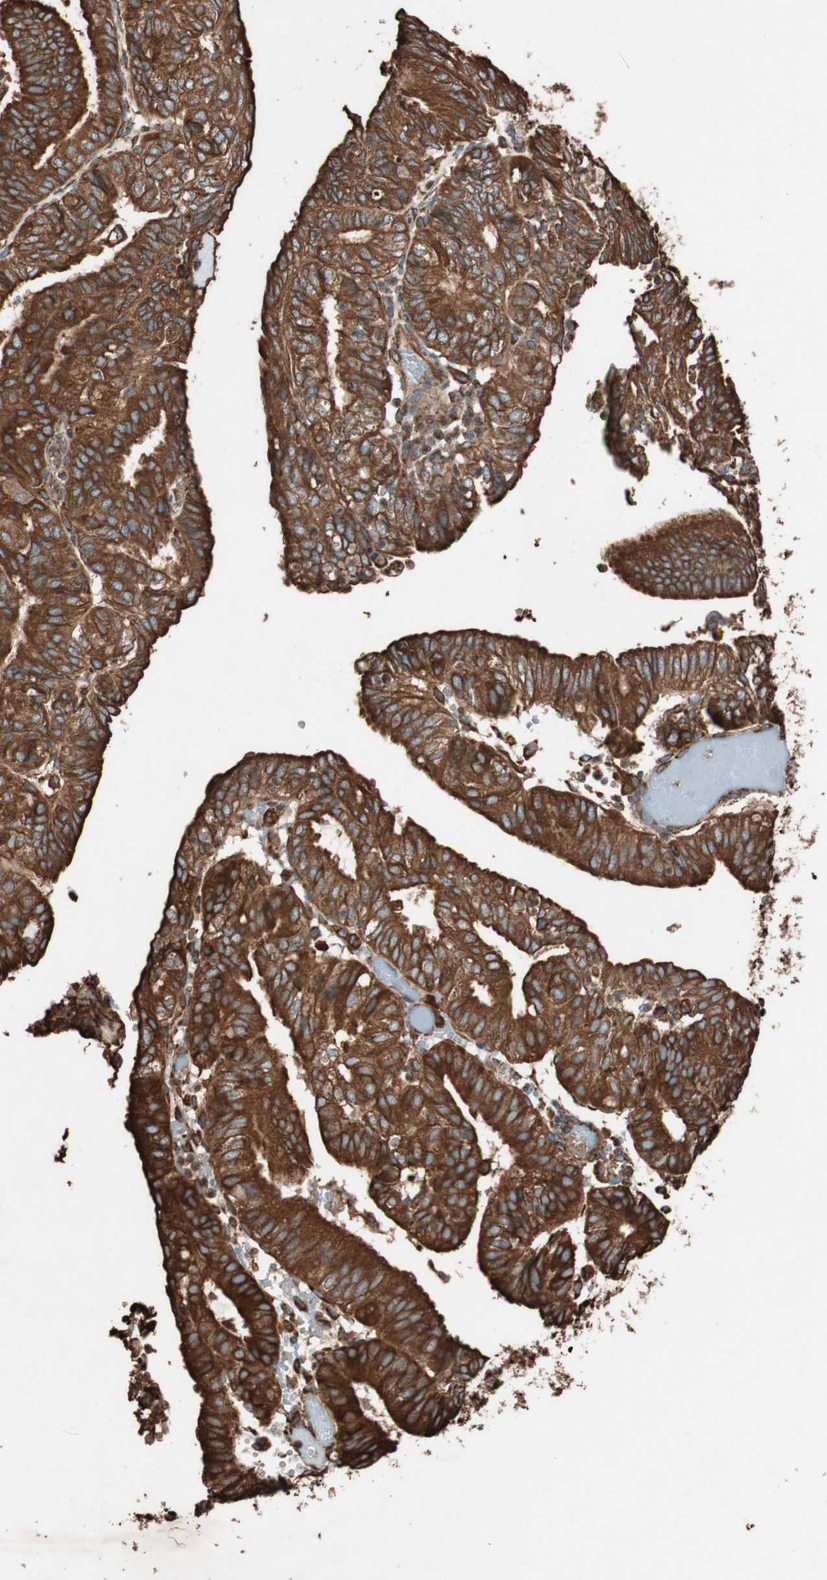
{"staining": {"intensity": "strong", "quantity": ">75%", "location": "cytoplasmic/membranous"}, "tissue": "endometrial cancer", "cell_type": "Tumor cells", "image_type": "cancer", "snomed": [{"axis": "morphology", "description": "Adenocarcinoma, NOS"}, {"axis": "topography", "description": "Uterus"}], "caption": "Human endometrial adenocarcinoma stained with a protein marker reveals strong staining in tumor cells.", "gene": "VEGFA", "patient": {"sex": "female", "age": 60}}